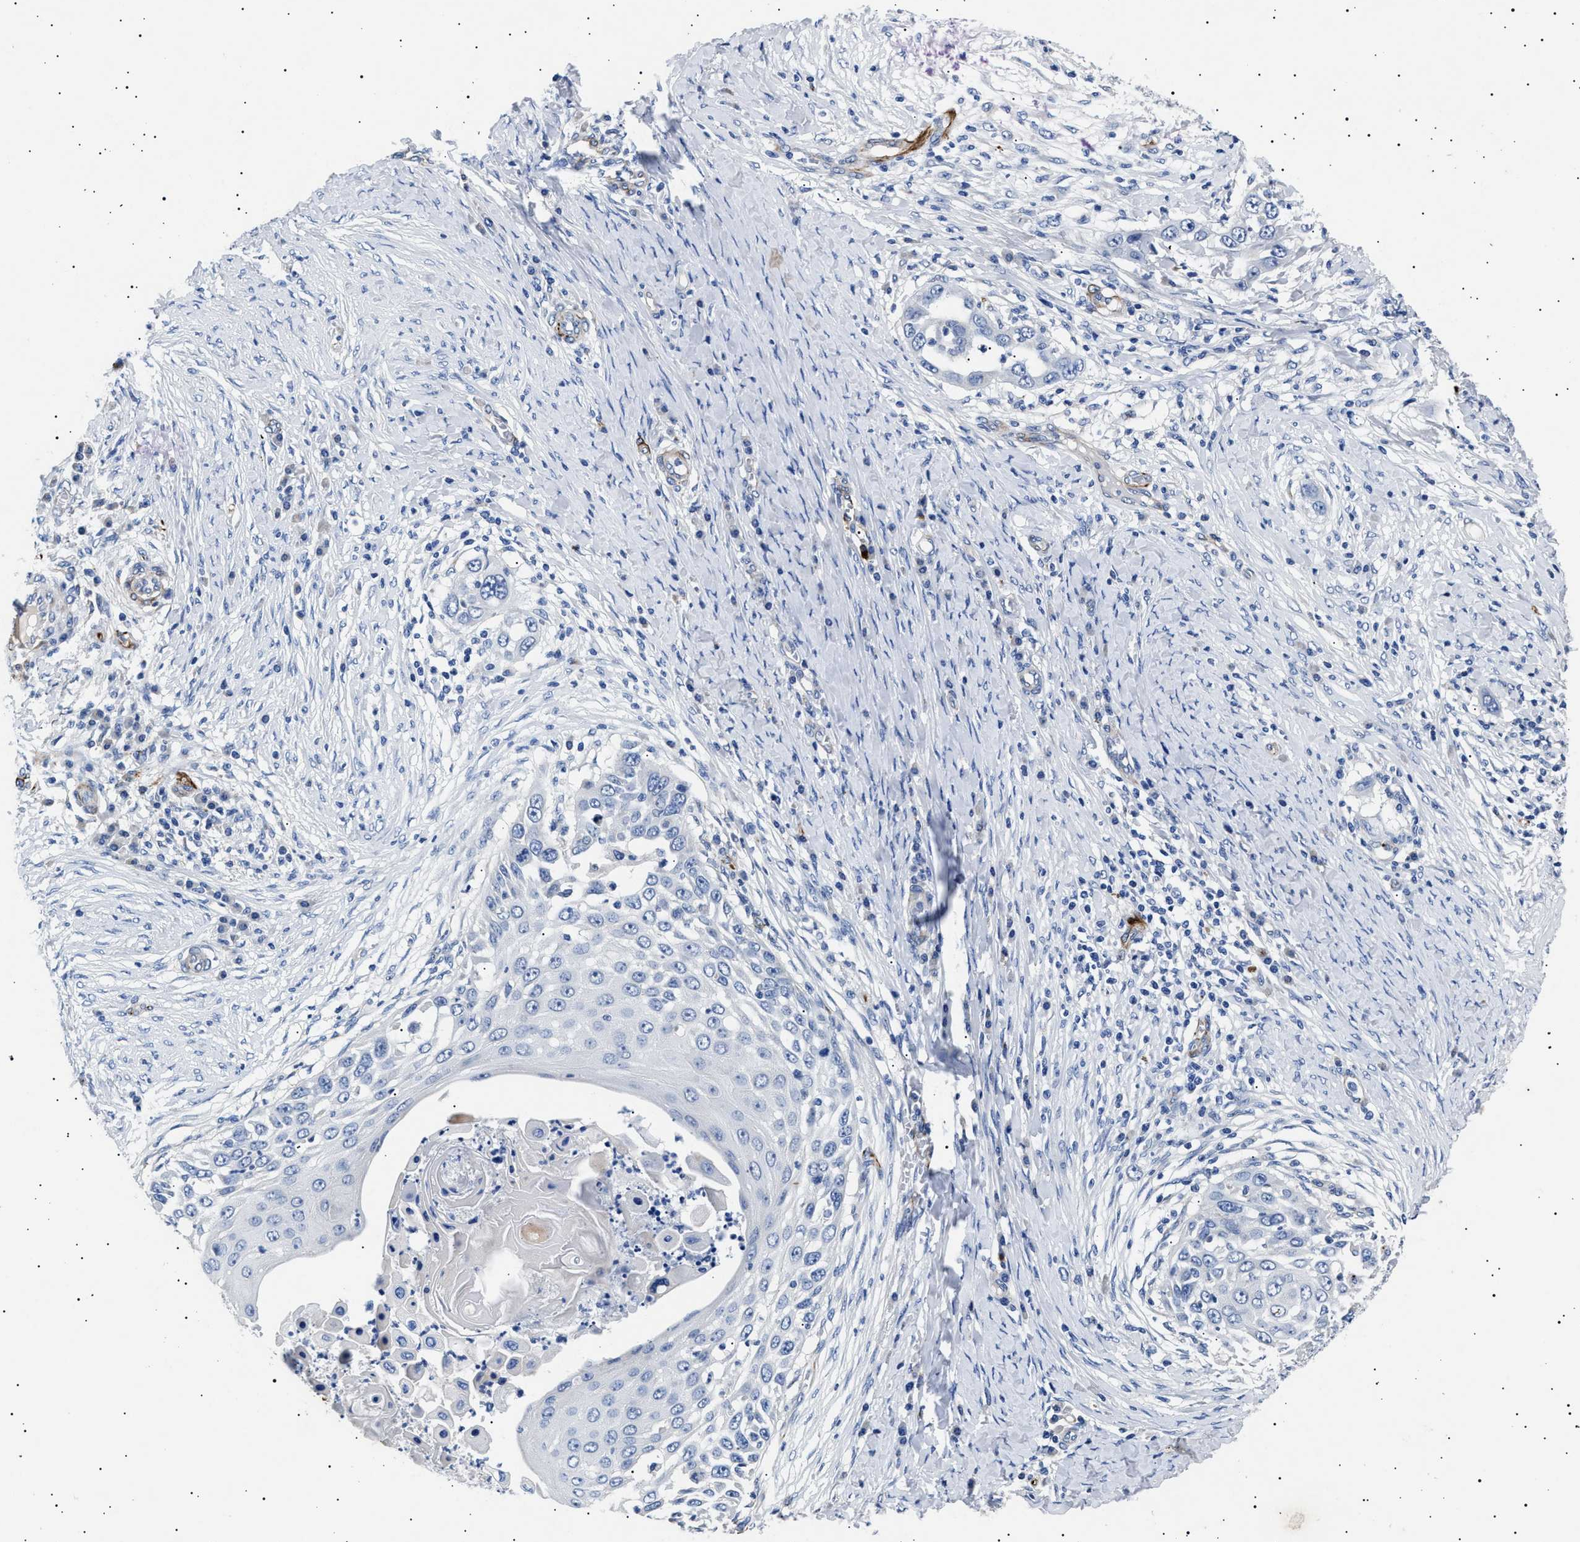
{"staining": {"intensity": "negative", "quantity": "none", "location": "none"}, "tissue": "skin cancer", "cell_type": "Tumor cells", "image_type": "cancer", "snomed": [{"axis": "morphology", "description": "Squamous cell carcinoma, NOS"}, {"axis": "topography", "description": "Skin"}], "caption": "DAB immunohistochemical staining of skin squamous cell carcinoma displays no significant staining in tumor cells. The staining is performed using DAB brown chromogen with nuclei counter-stained in using hematoxylin.", "gene": "OLFML2A", "patient": {"sex": "female", "age": 44}}